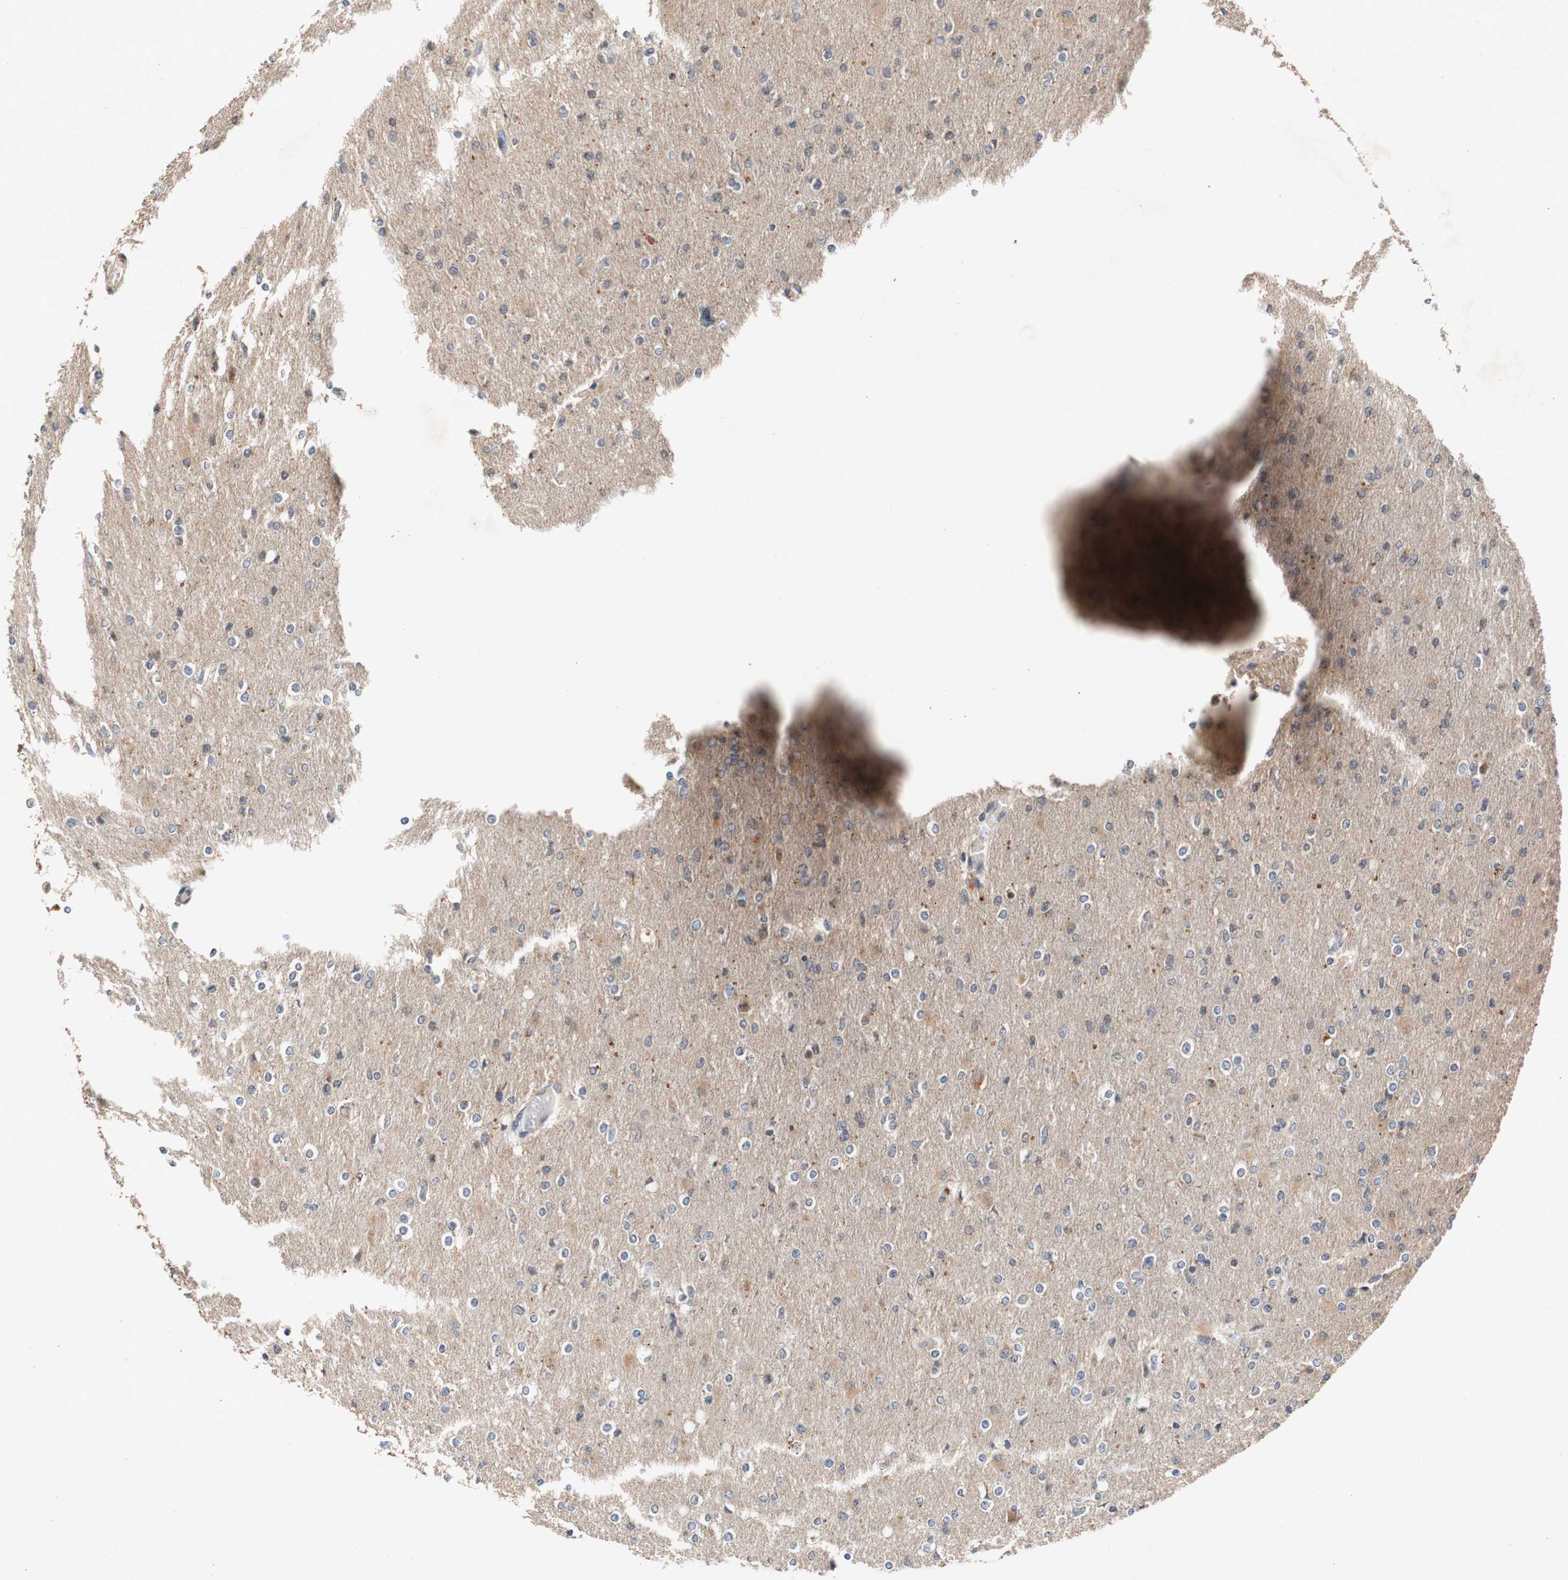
{"staining": {"intensity": "negative", "quantity": "none", "location": "none"}, "tissue": "glioma", "cell_type": "Tumor cells", "image_type": "cancer", "snomed": [{"axis": "morphology", "description": "Glioma, malignant, High grade"}, {"axis": "topography", "description": "Cerebral cortex"}], "caption": "Immunohistochemistry micrograph of human glioma stained for a protein (brown), which reveals no staining in tumor cells.", "gene": "PIN1", "patient": {"sex": "female", "age": 36}}